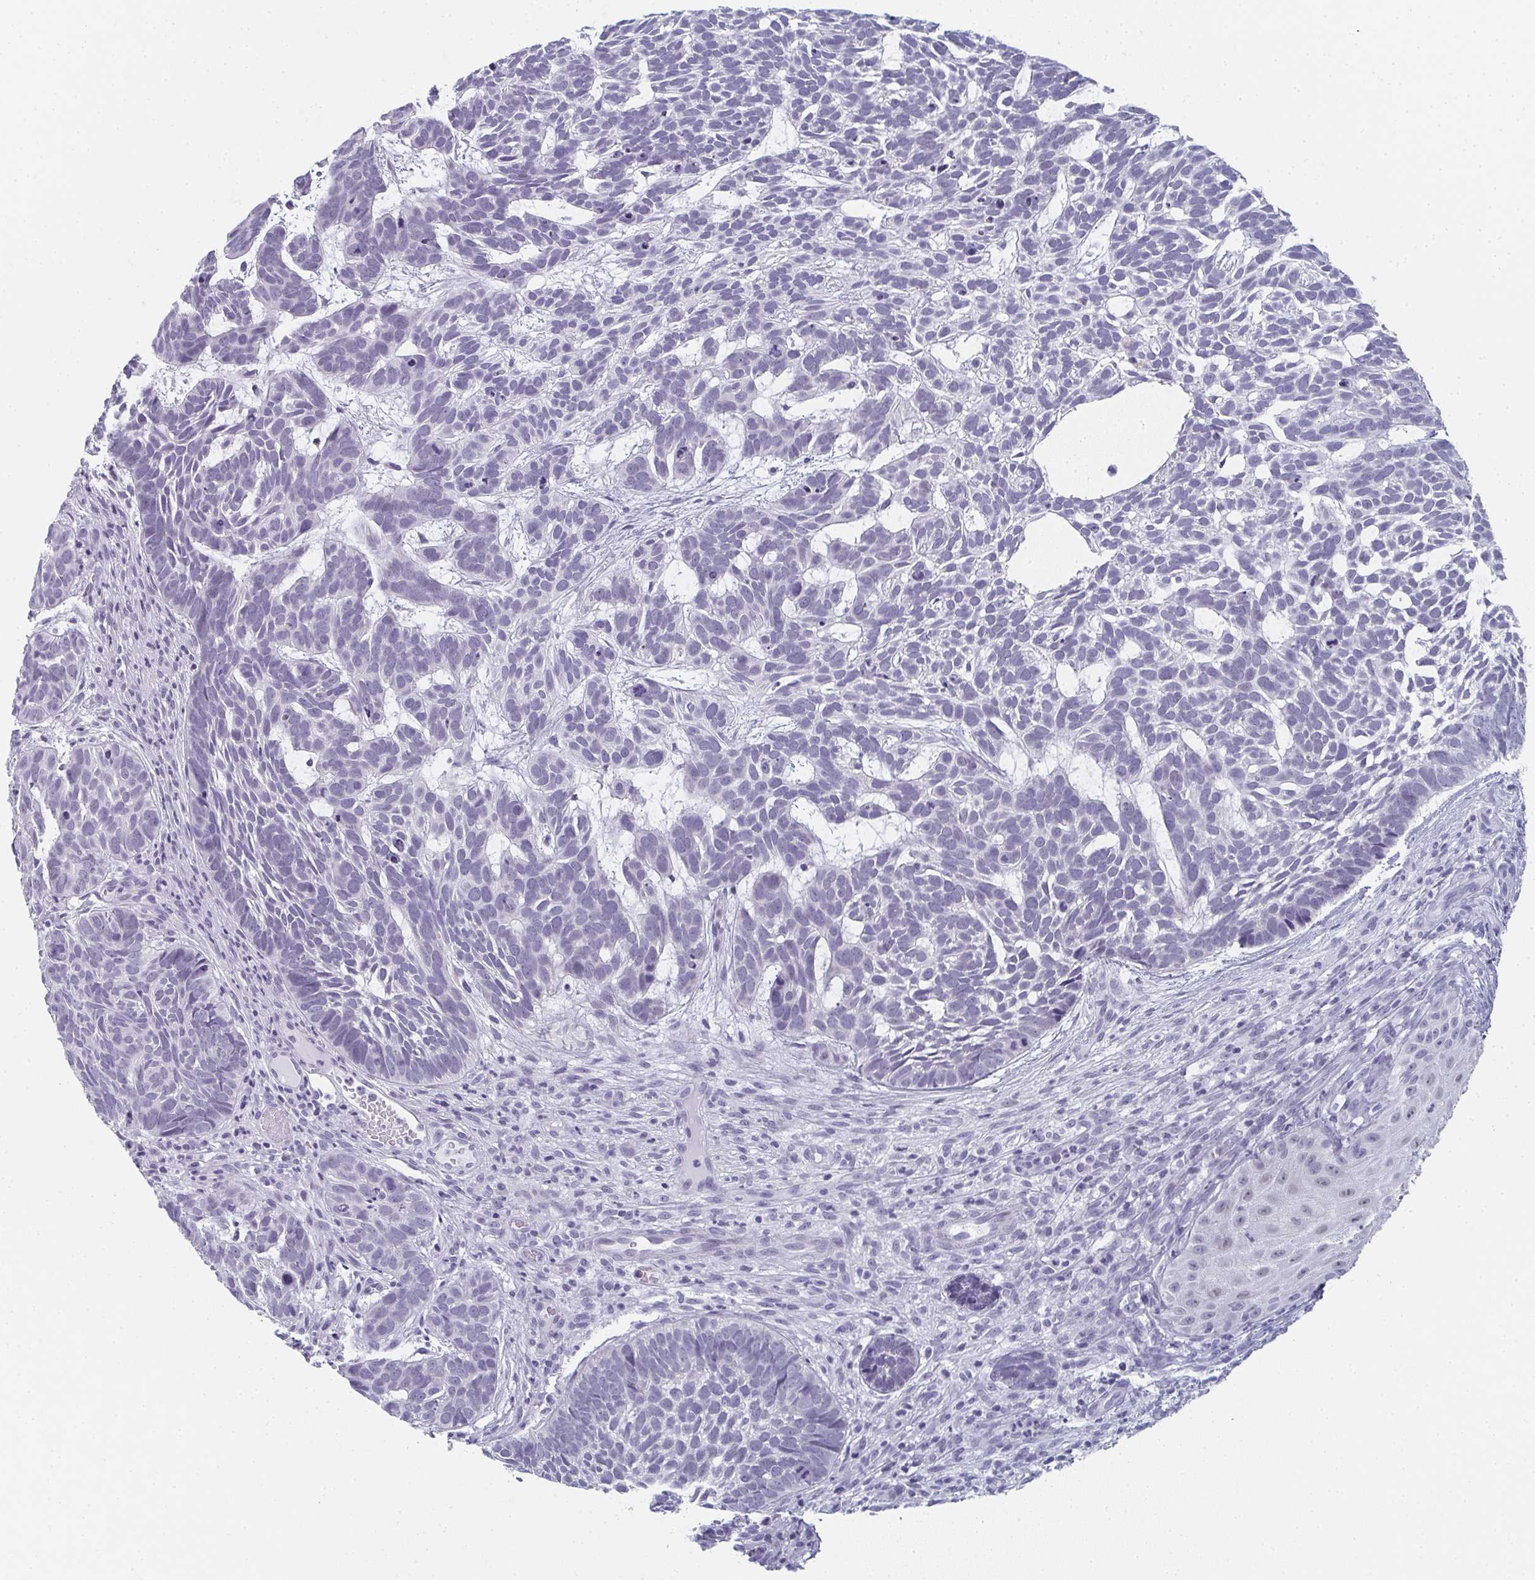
{"staining": {"intensity": "negative", "quantity": "none", "location": "none"}, "tissue": "skin cancer", "cell_type": "Tumor cells", "image_type": "cancer", "snomed": [{"axis": "morphology", "description": "Basal cell carcinoma"}, {"axis": "topography", "description": "Skin"}], "caption": "The immunohistochemistry (IHC) photomicrograph has no significant staining in tumor cells of skin basal cell carcinoma tissue.", "gene": "PYCR3", "patient": {"sex": "male", "age": 78}}